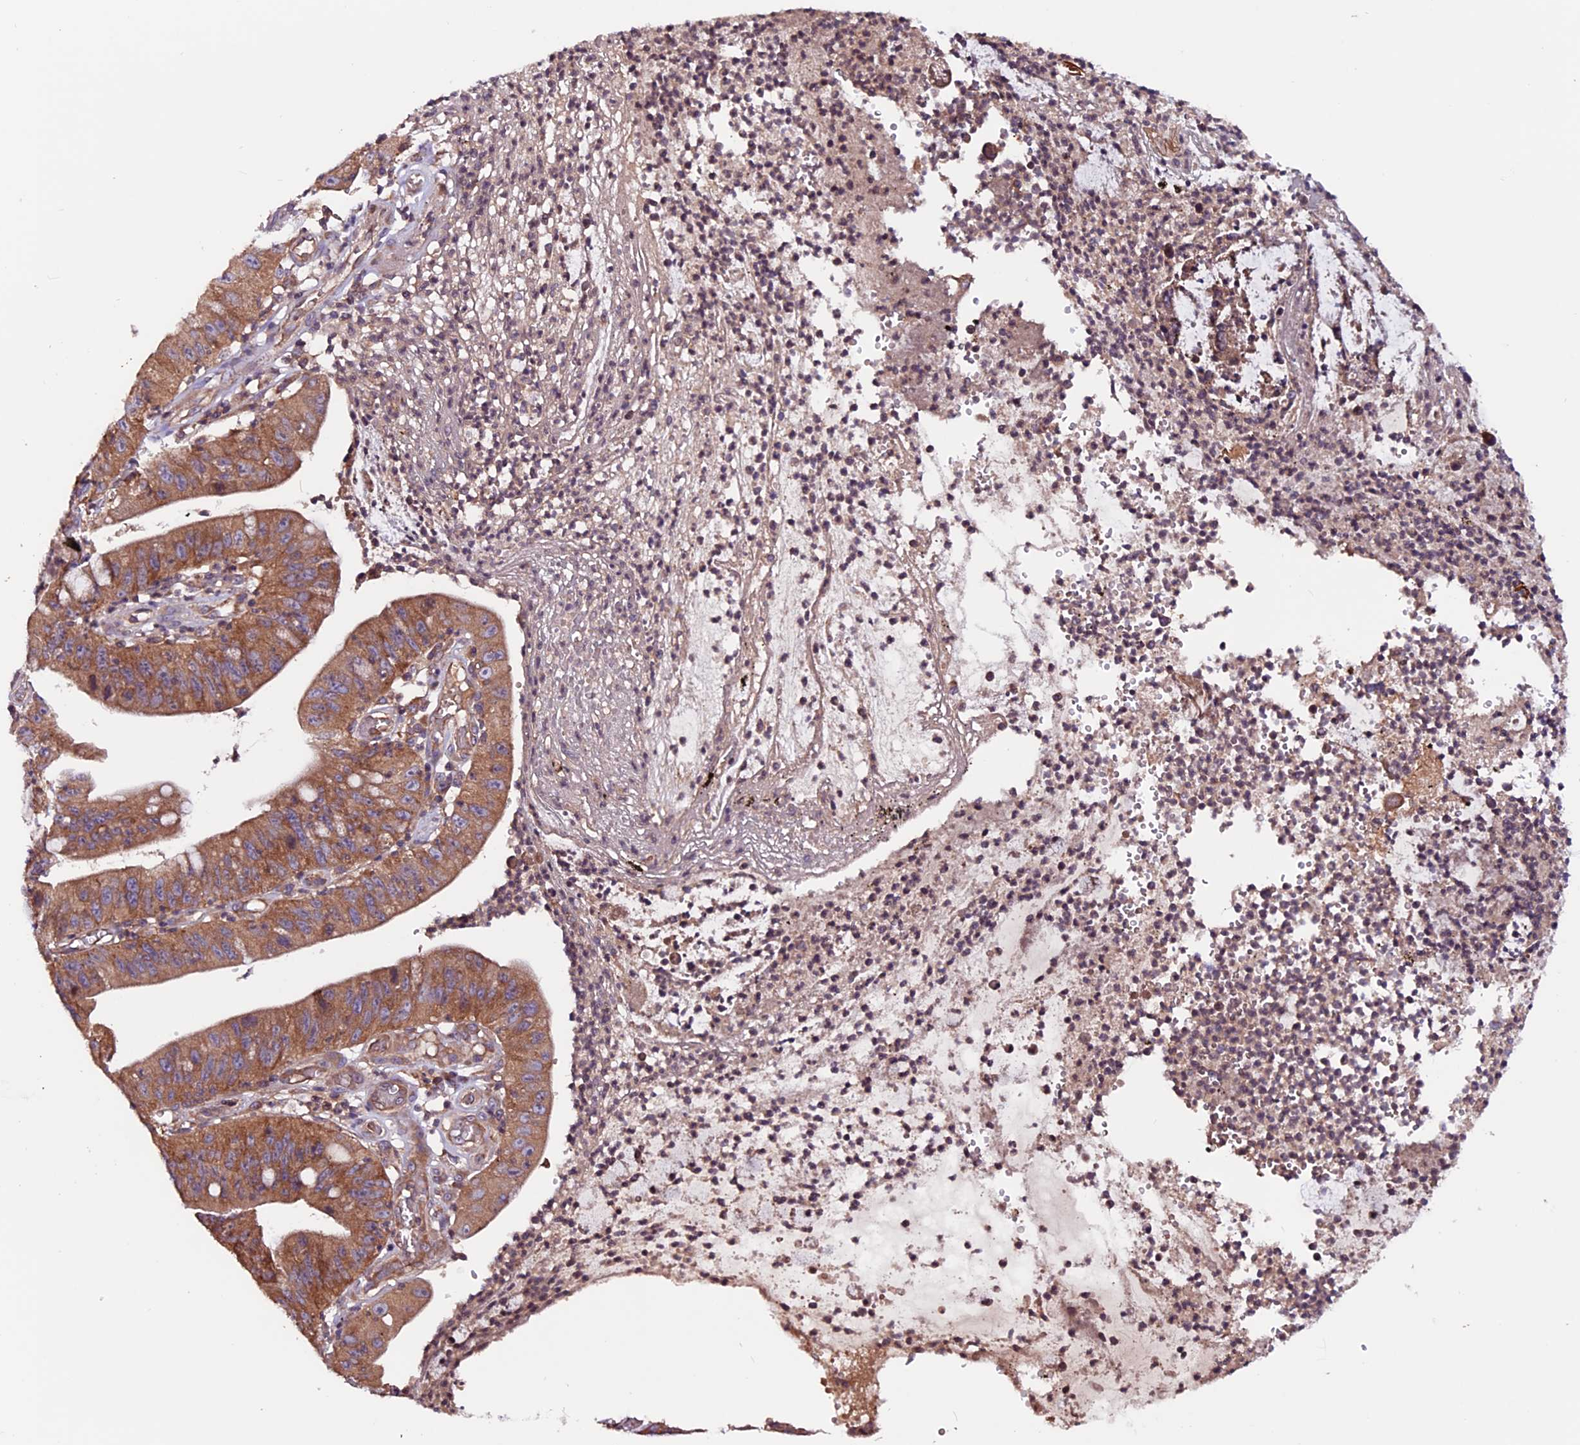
{"staining": {"intensity": "moderate", "quantity": ">75%", "location": "cytoplasmic/membranous"}, "tissue": "stomach cancer", "cell_type": "Tumor cells", "image_type": "cancer", "snomed": [{"axis": "morphology", "description": "Adenocarcinoma, NOS"}, {"axis": "topography", "description": "Stomach"}], "caption": "About >75% of tumor cells in stomach adenocarcinoma show moderate cytoplasmic/membranous protein positivity as visualized by brown immunohistochemical staining.", "gene": "ZNF598", "patient": {"sex": "male", "age": 59}}